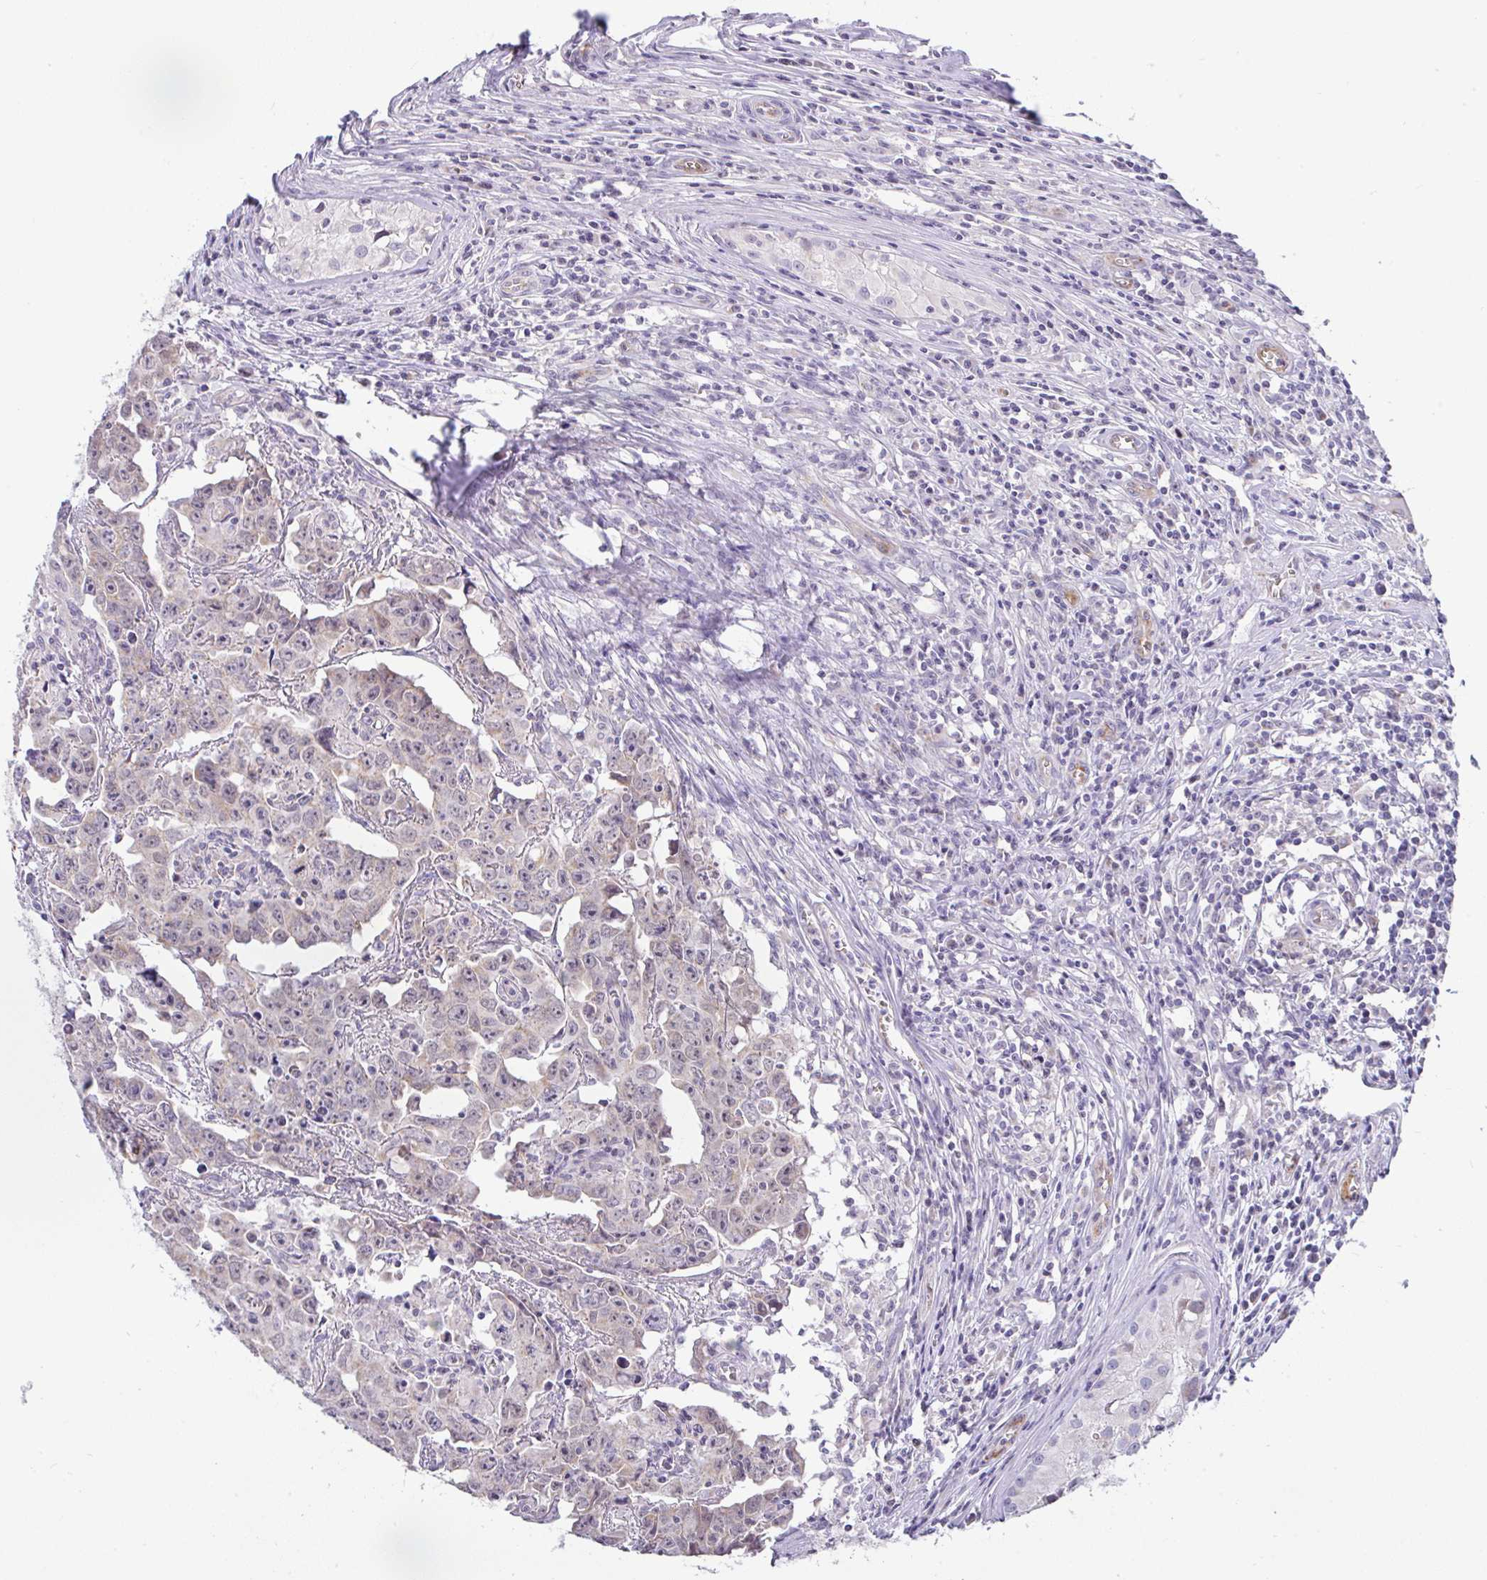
{"staining": {"intensity": "negative", "quantity": "none", "location": "none"}, "tissue": "testis cancer", "cell_type": "Tumor cells", "image_type": "cancer", "snomed": [{"axis": "morphology", "description": "Carcinoma, Embryonal, NOS"}, {"axis": "topography", "description": "Testis"}], "caption": "The image displays no staining of tumor cells in testis cancer.", "gene": "PLCD4", "patient": {"sex": "male", "age": 22}}